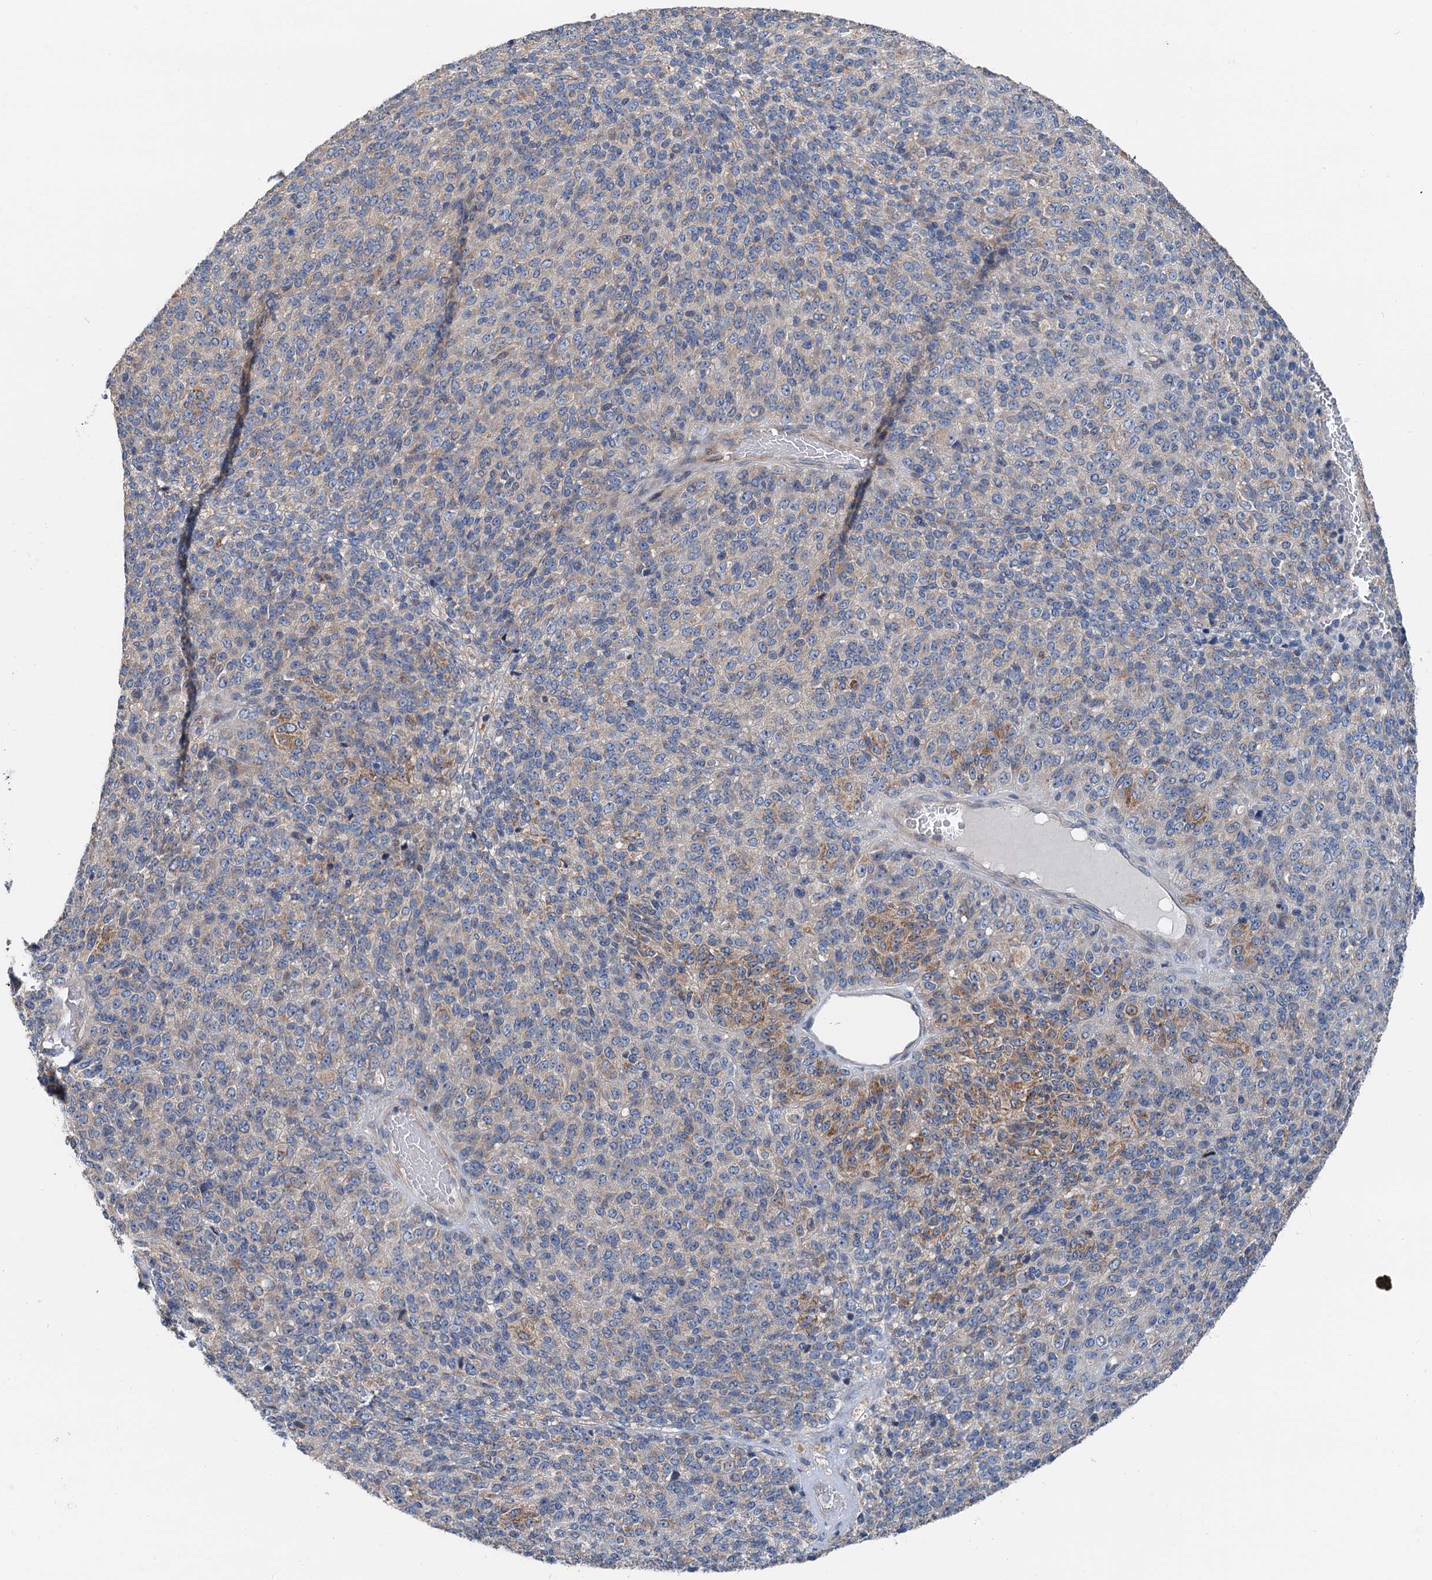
{"staining": {"intensity": "moderate", "quantity": "25%-75%", "location": "cytoplasmic/membranous"}, "tissue": "melanoma", "cell_type": "Tumor cells", "image_type": "cancer", "snomed": [{"axis": "morphology", "description": "Malignant melanoma, Metastatic site"}, {"axis": "topography", "description": "Brain"}], "caption": "The histopathology image displays a brown stain indicating the presence of a protein in the cytoplasmic/membranous of tumor cells in malignant melanoma (metastatic site).", "gene": "ANKRD26", "patient": {"sex": "female", "age": 56}}